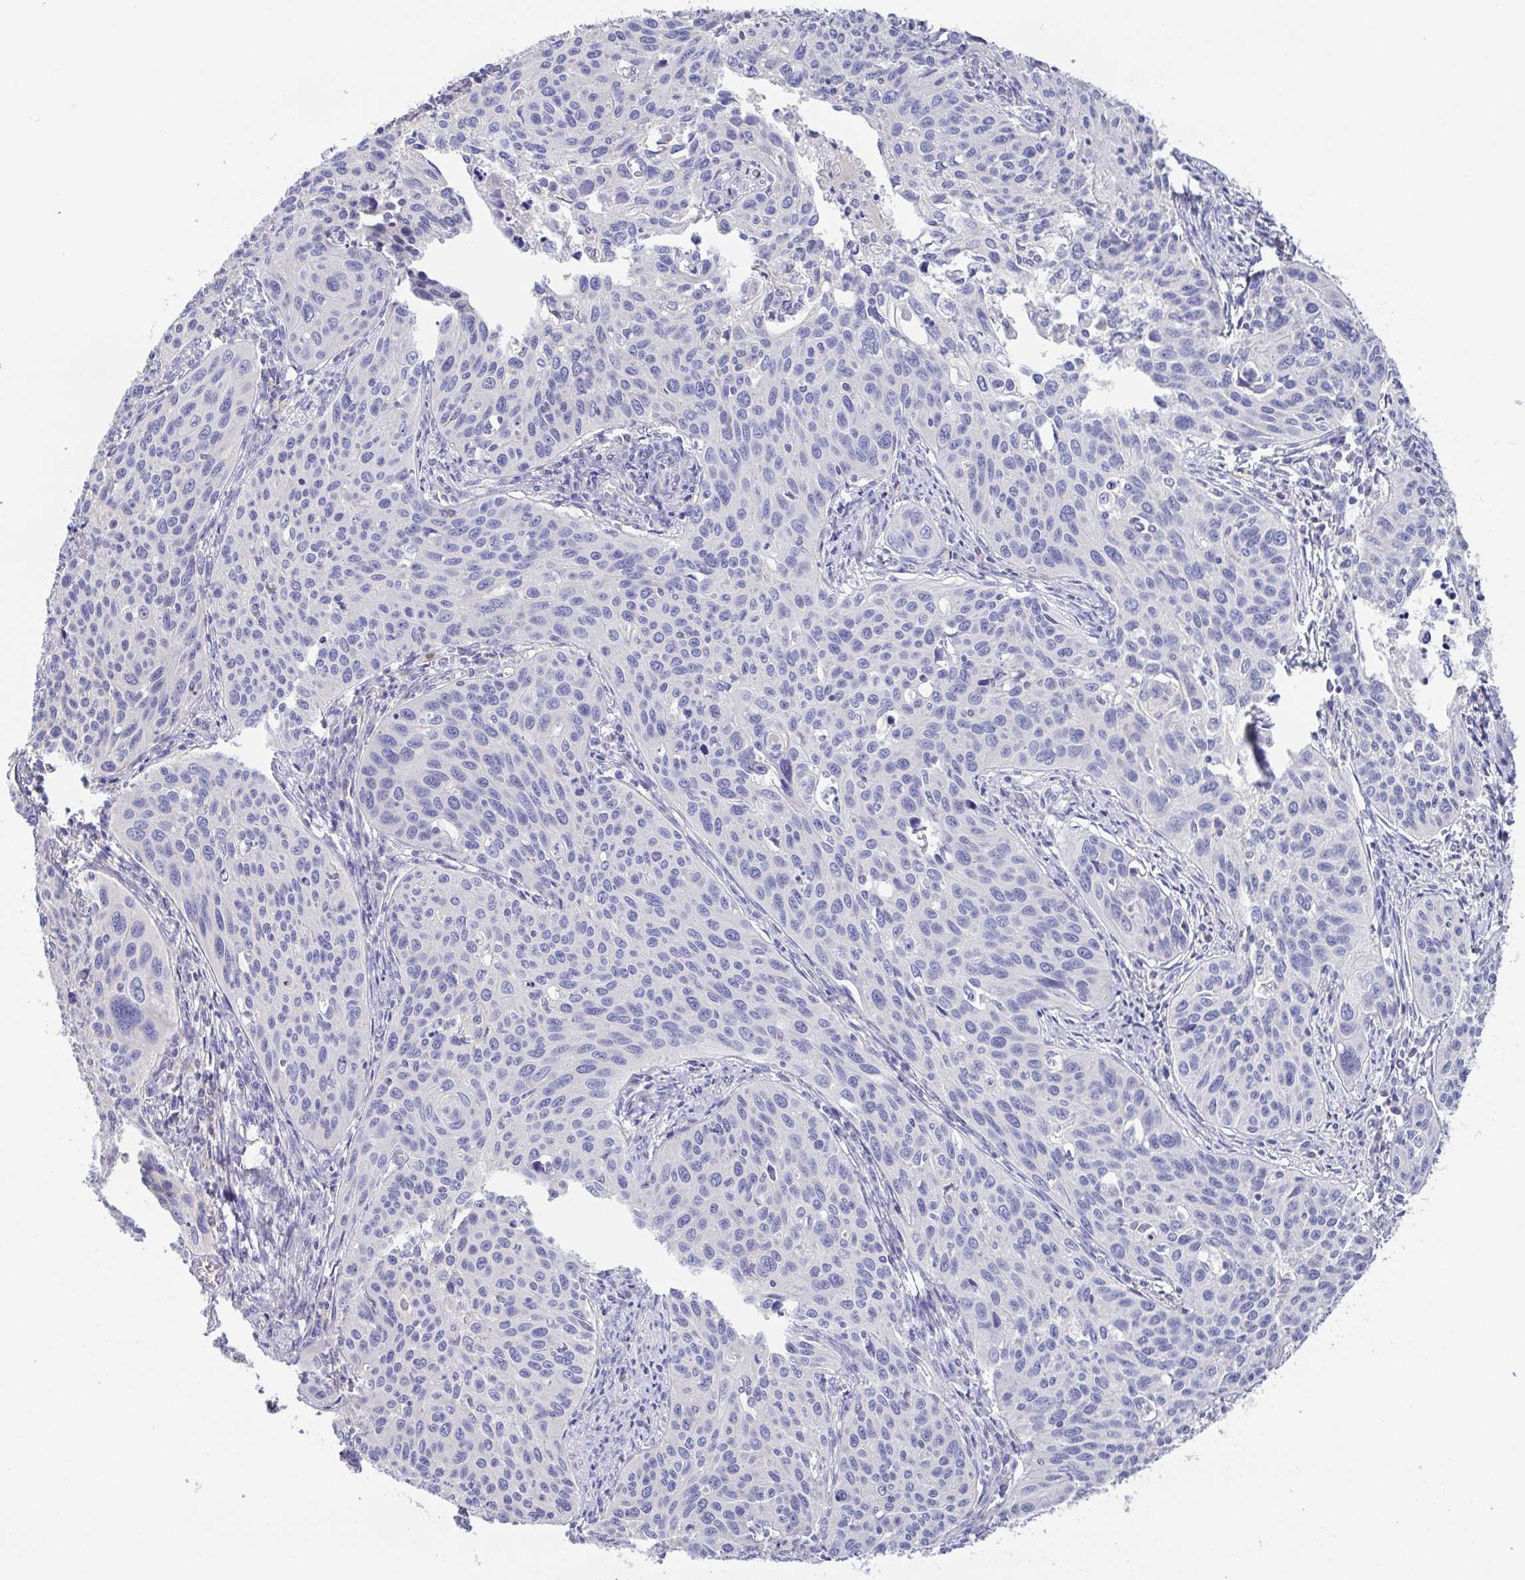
{"staining": {"intensity": "negative", "quantity": "none", "location": "none"}, "tissue": "cervical cancer", "cell_type": "Tumor cells", "image_type": "cancer", "snomed": [{"axis": "morphology", "description": "Squamous cell carcinoma, NOS"}, {"axis": "topography", "description": "Cervix"}], "caption": "High power microscopy image of an IHC micrograph of cervical cancer (squamous cell carcinoma), revealing no significant expression in tumor cells.", "gene": "PKDREJ", "patient": {"sex": "female", "age": 31}}